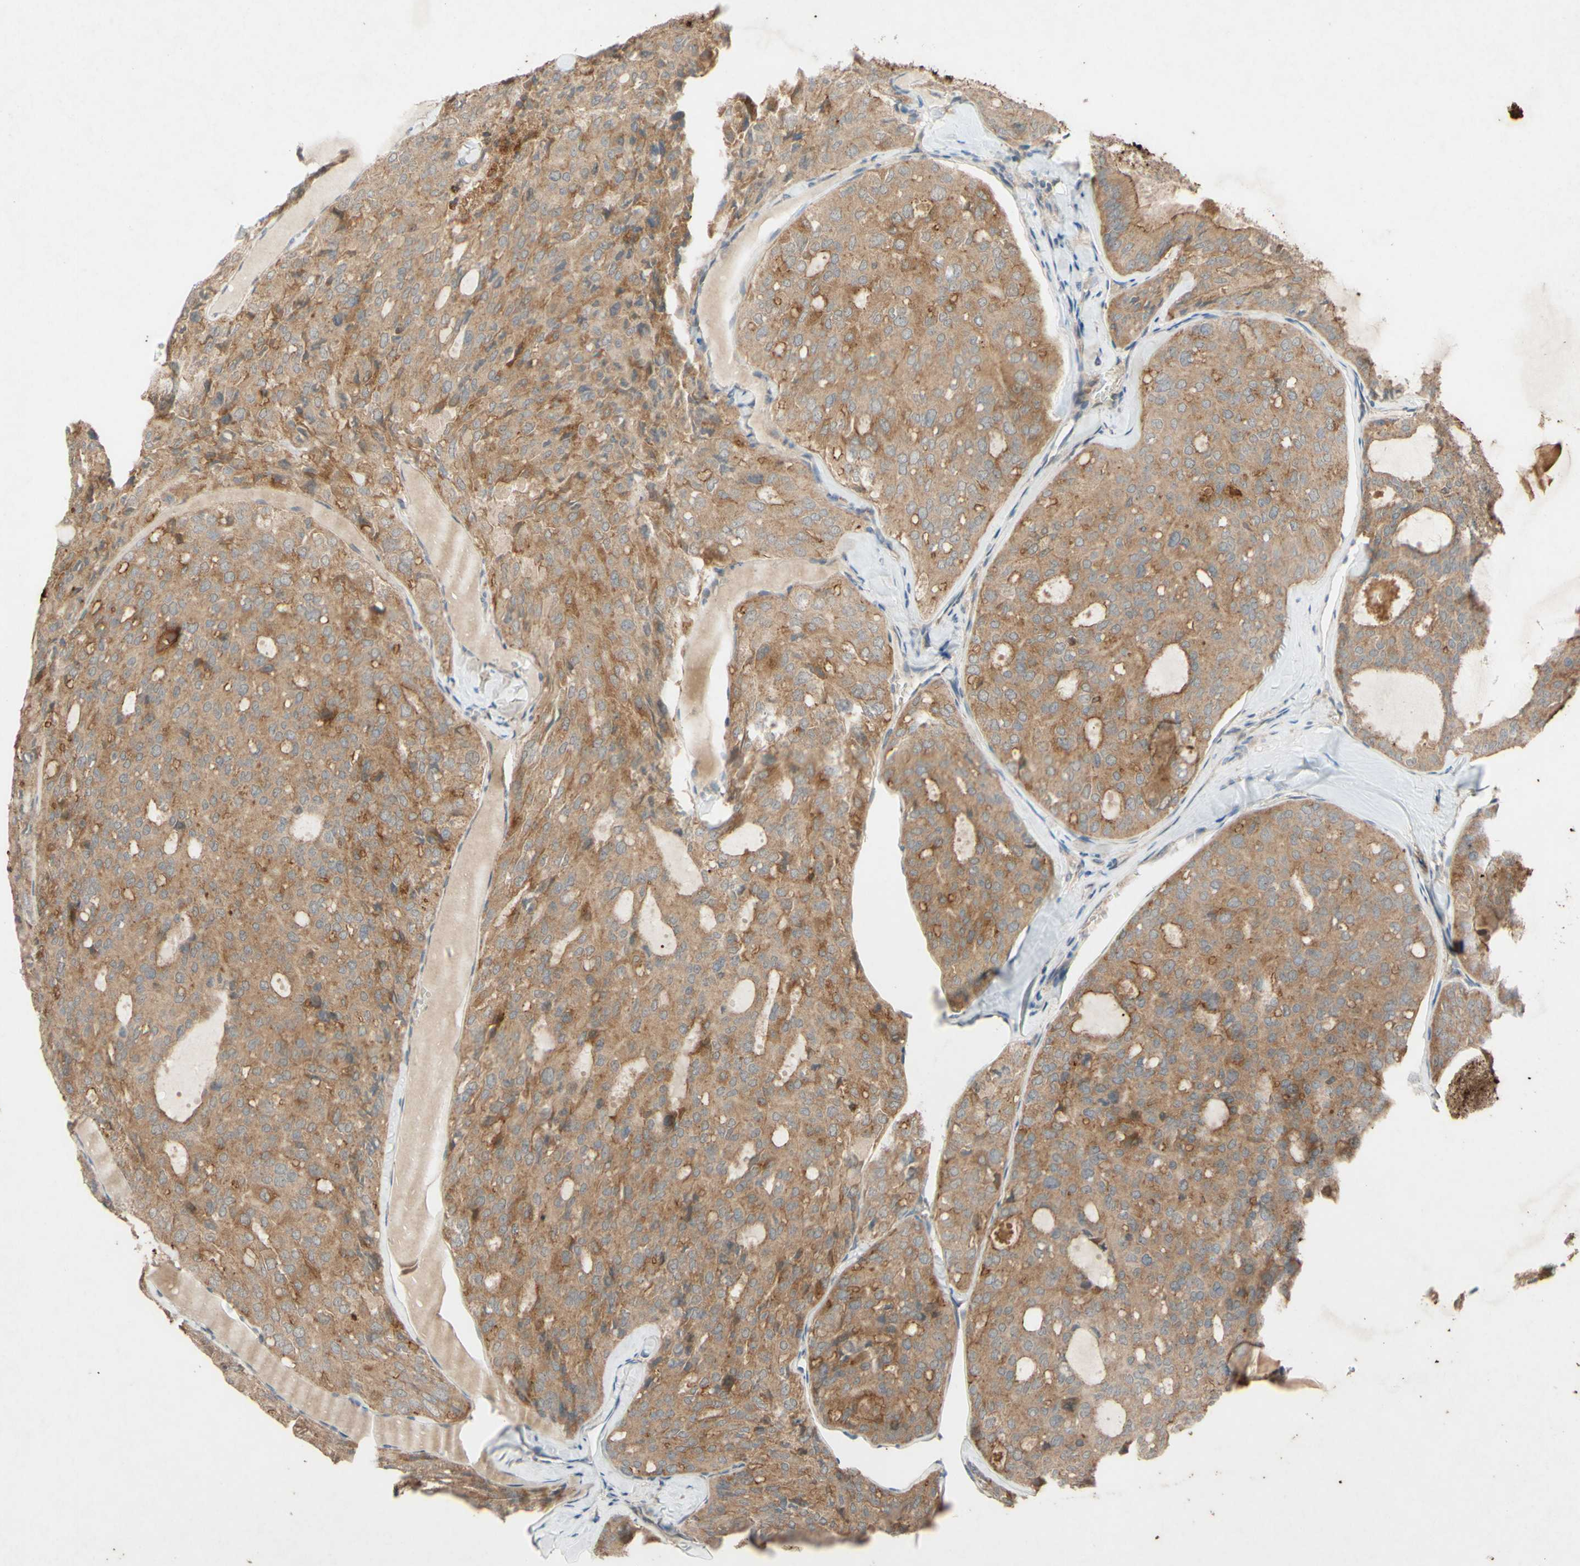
{"staining": {"intensity": "moderate", "quantity": ">75%", "location": "cytoplasmic/membranous"}, "tissue": "thyroid cancer", "cell_type": "Tumor cells", "image_type": "cancer", "snomed": [{"axis": "morphology", "description": "Follicular adenoma carcinoma, NOS"}, {"axis": "topography", "description": "Thyroid gland"}], "caption": "Human follicular adenoma carcinoma (thyroid) stained with a brown dye shows moderate cytoplasmic/membranous positive expression in about >75% of tumor cells.", "gene": "ATP6V1F", "patient": {"sex": "male", "age": 75}}